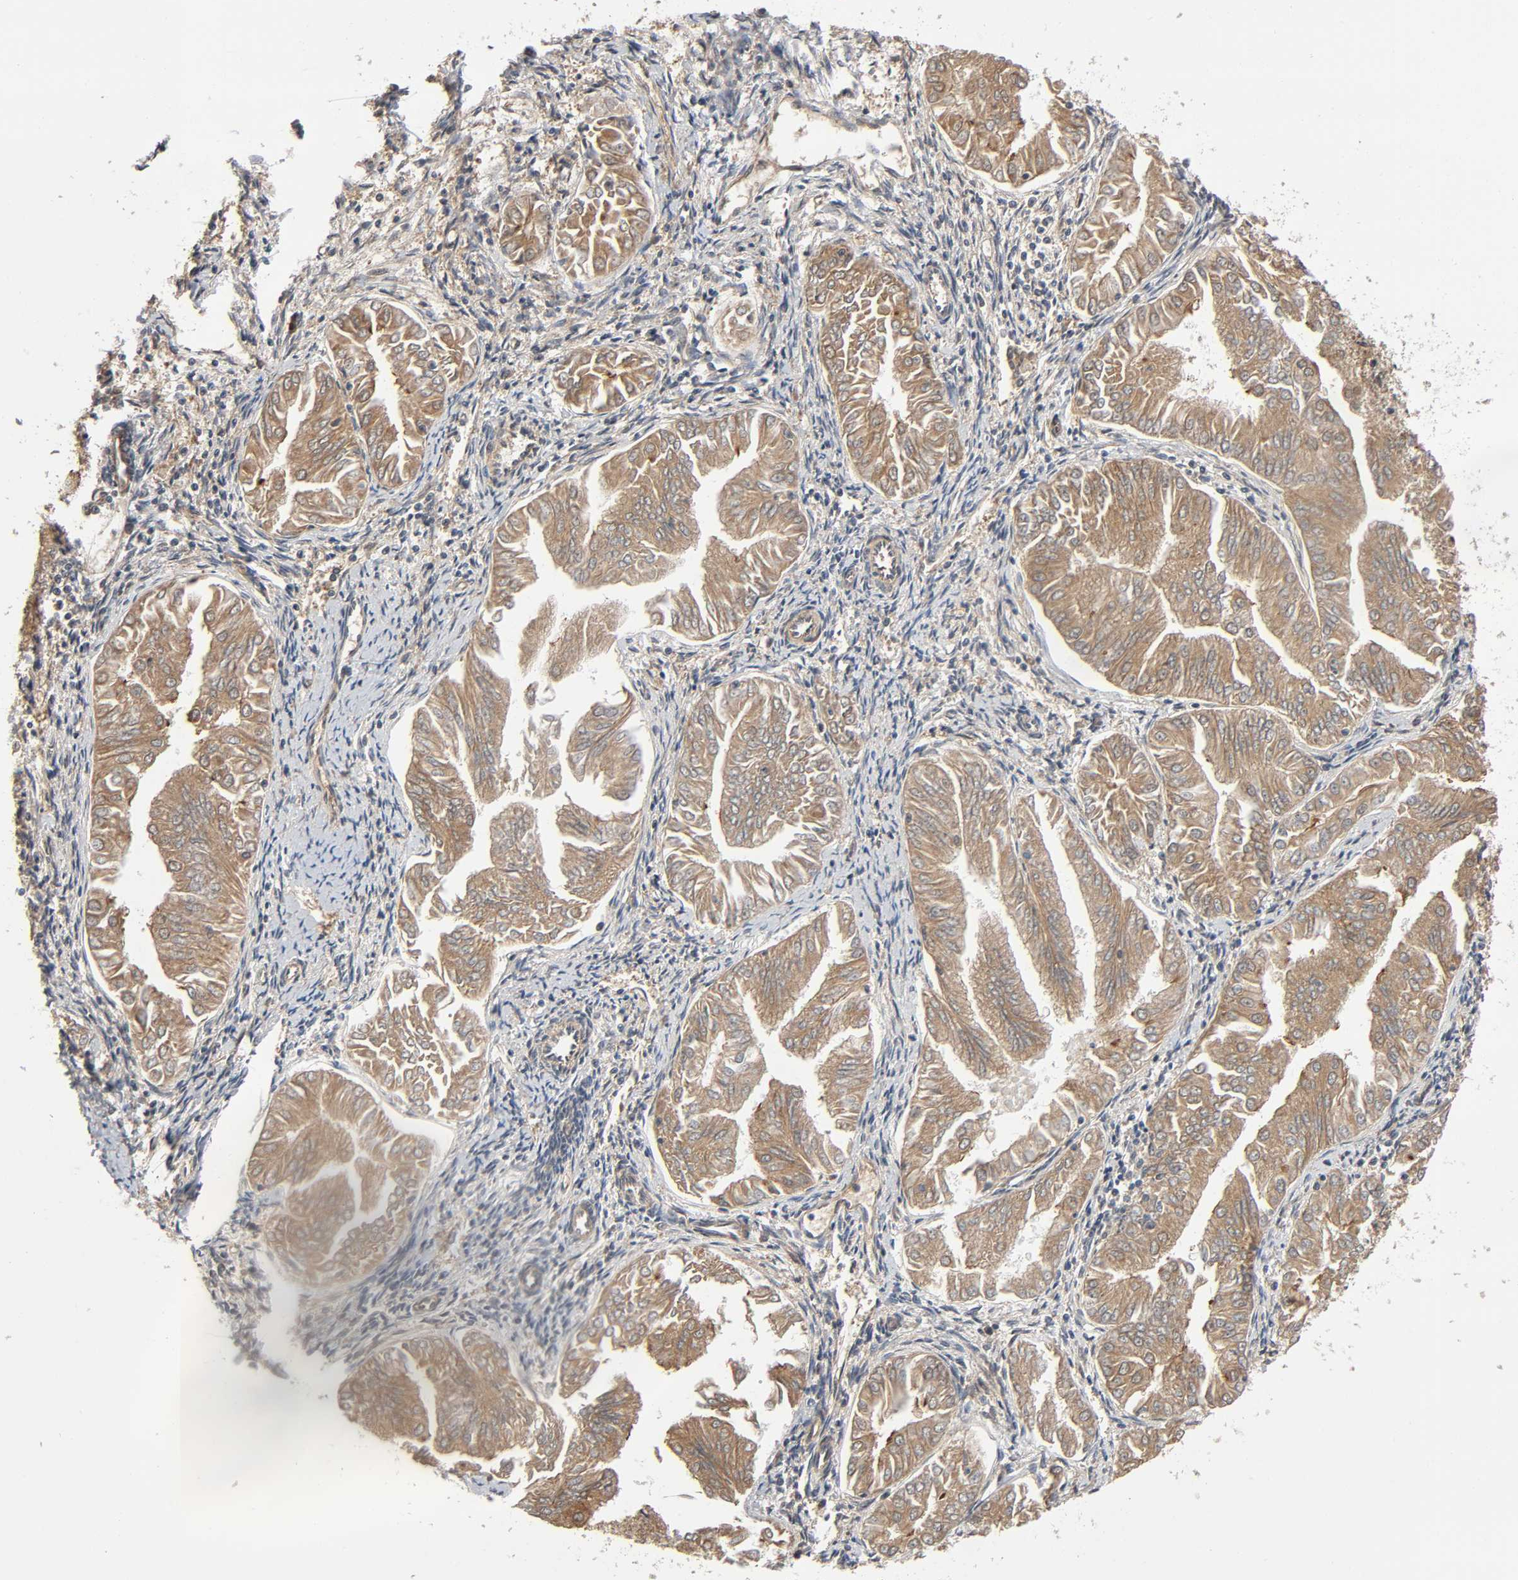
{"staining": {"intensity": "moderate", "quantity": ">75%", "location": "cytoplasmic/membranous"}, "tissue": "endometrial cancer", "cell_type": "Tumor cells", "image_type": "cancer", "snomed": [{"axis": "morphology", "description": "Adenocarcinoma, NOS"}, {"axis": "topography", "description": "Endometrium"}], "caption": "Endometrial adenocarcinoma stained with a brown dye demonstrates moderate cytoplasmic/membranous positive expression in about >75% of tumor cells.", "gene": "PPP2R1B", "patient": {"sex": "female", "age": 53}}